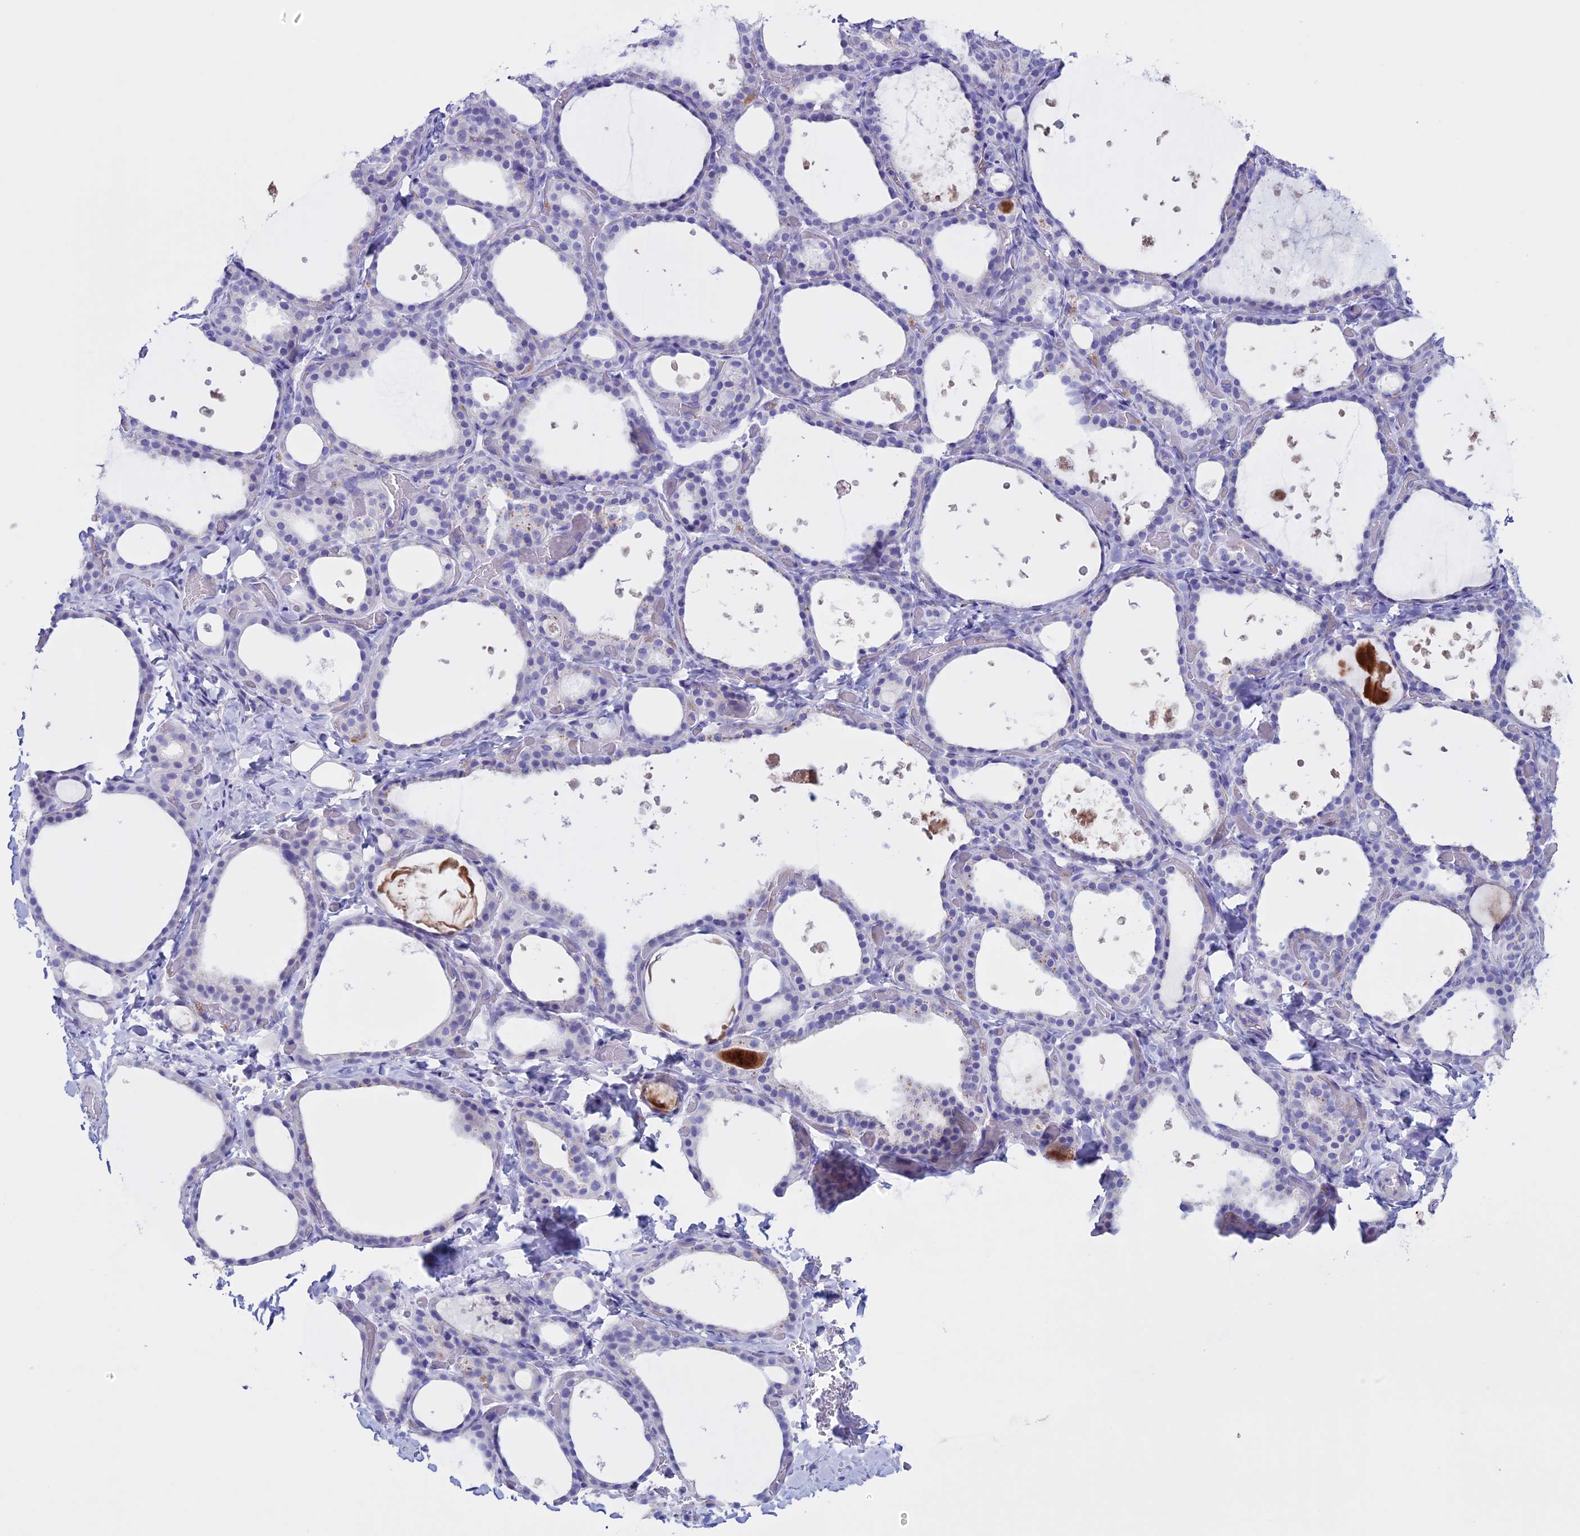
{"staining": {"intensity": "negative", "quantity": "none", "location": "none"}, "tissue": "thyroid gland", "cell_type": "Glandular cells", "image_type": "normal", "snomed": [{"axis": "morphology", "description": "Normal tissue, NOS"}, {"axis": "topography", "description": "Thyroid gland"}], "caption": "Histopathology image shows no protein staining in glandular cells of unremarkable thyroid gland. (DAB immunohistochemistry visualized using brightfield microscopy, high magnification).", "gene": "CLEC2L", "patient": {"sex": "female", "age": 44}}